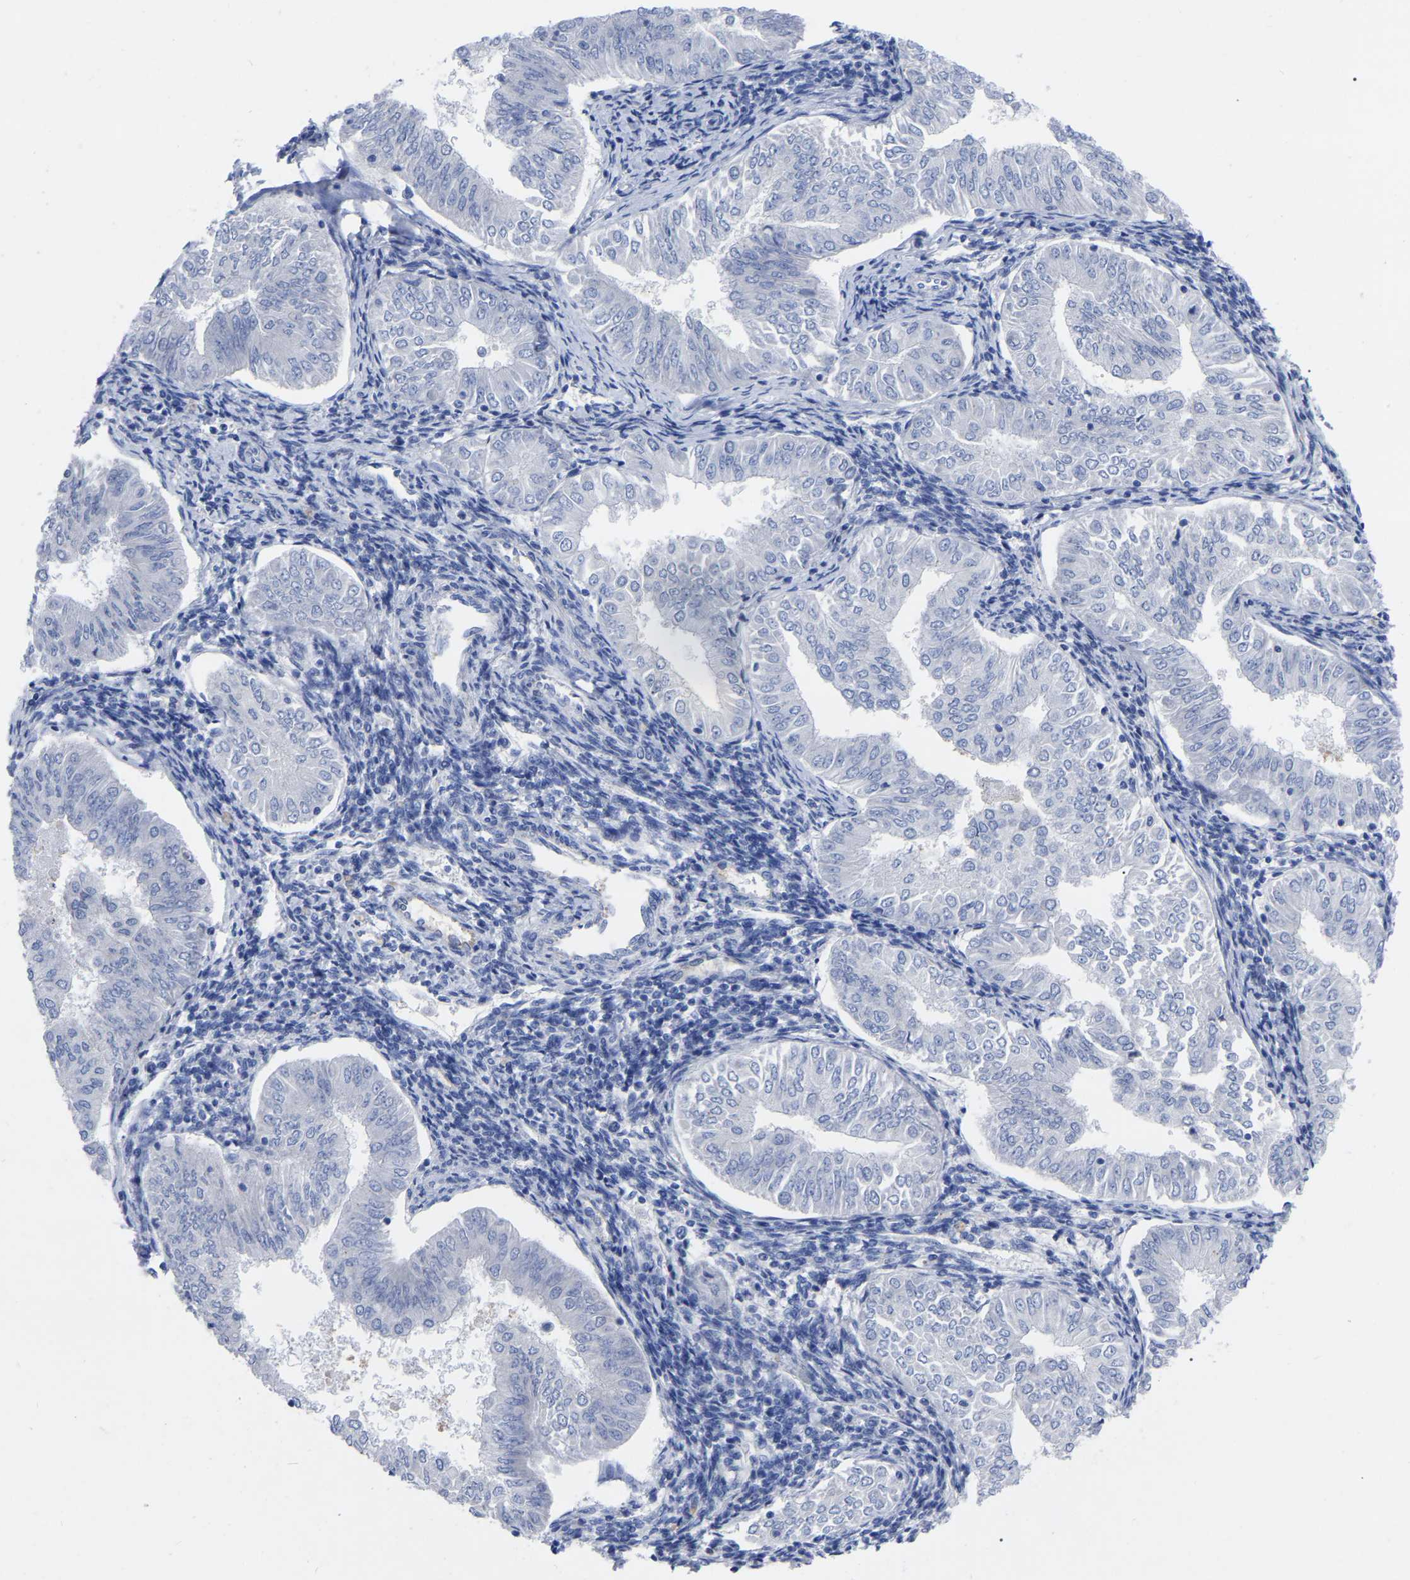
{"staining": {"intensity": "negative", "quantity": "none", "location": "none"}, "tissue": "endometrial cancer", "cell_type": "Tumor cells", "image_type": "cancer", "snomed": [{"axis": "morphology", "description": "Normal tissue, NOS"}, {"axis": "morphology", "description": "Adenocarcinoma, NOS"}, {"axis": "topography", "description": "Endometrium"}], "caption": "Tumor cells are negative for brown protein staining in endometrial cancer (adenocarcinoma).", "gene": "GDF3", "patient": {"sex": "female", "age": 53}}